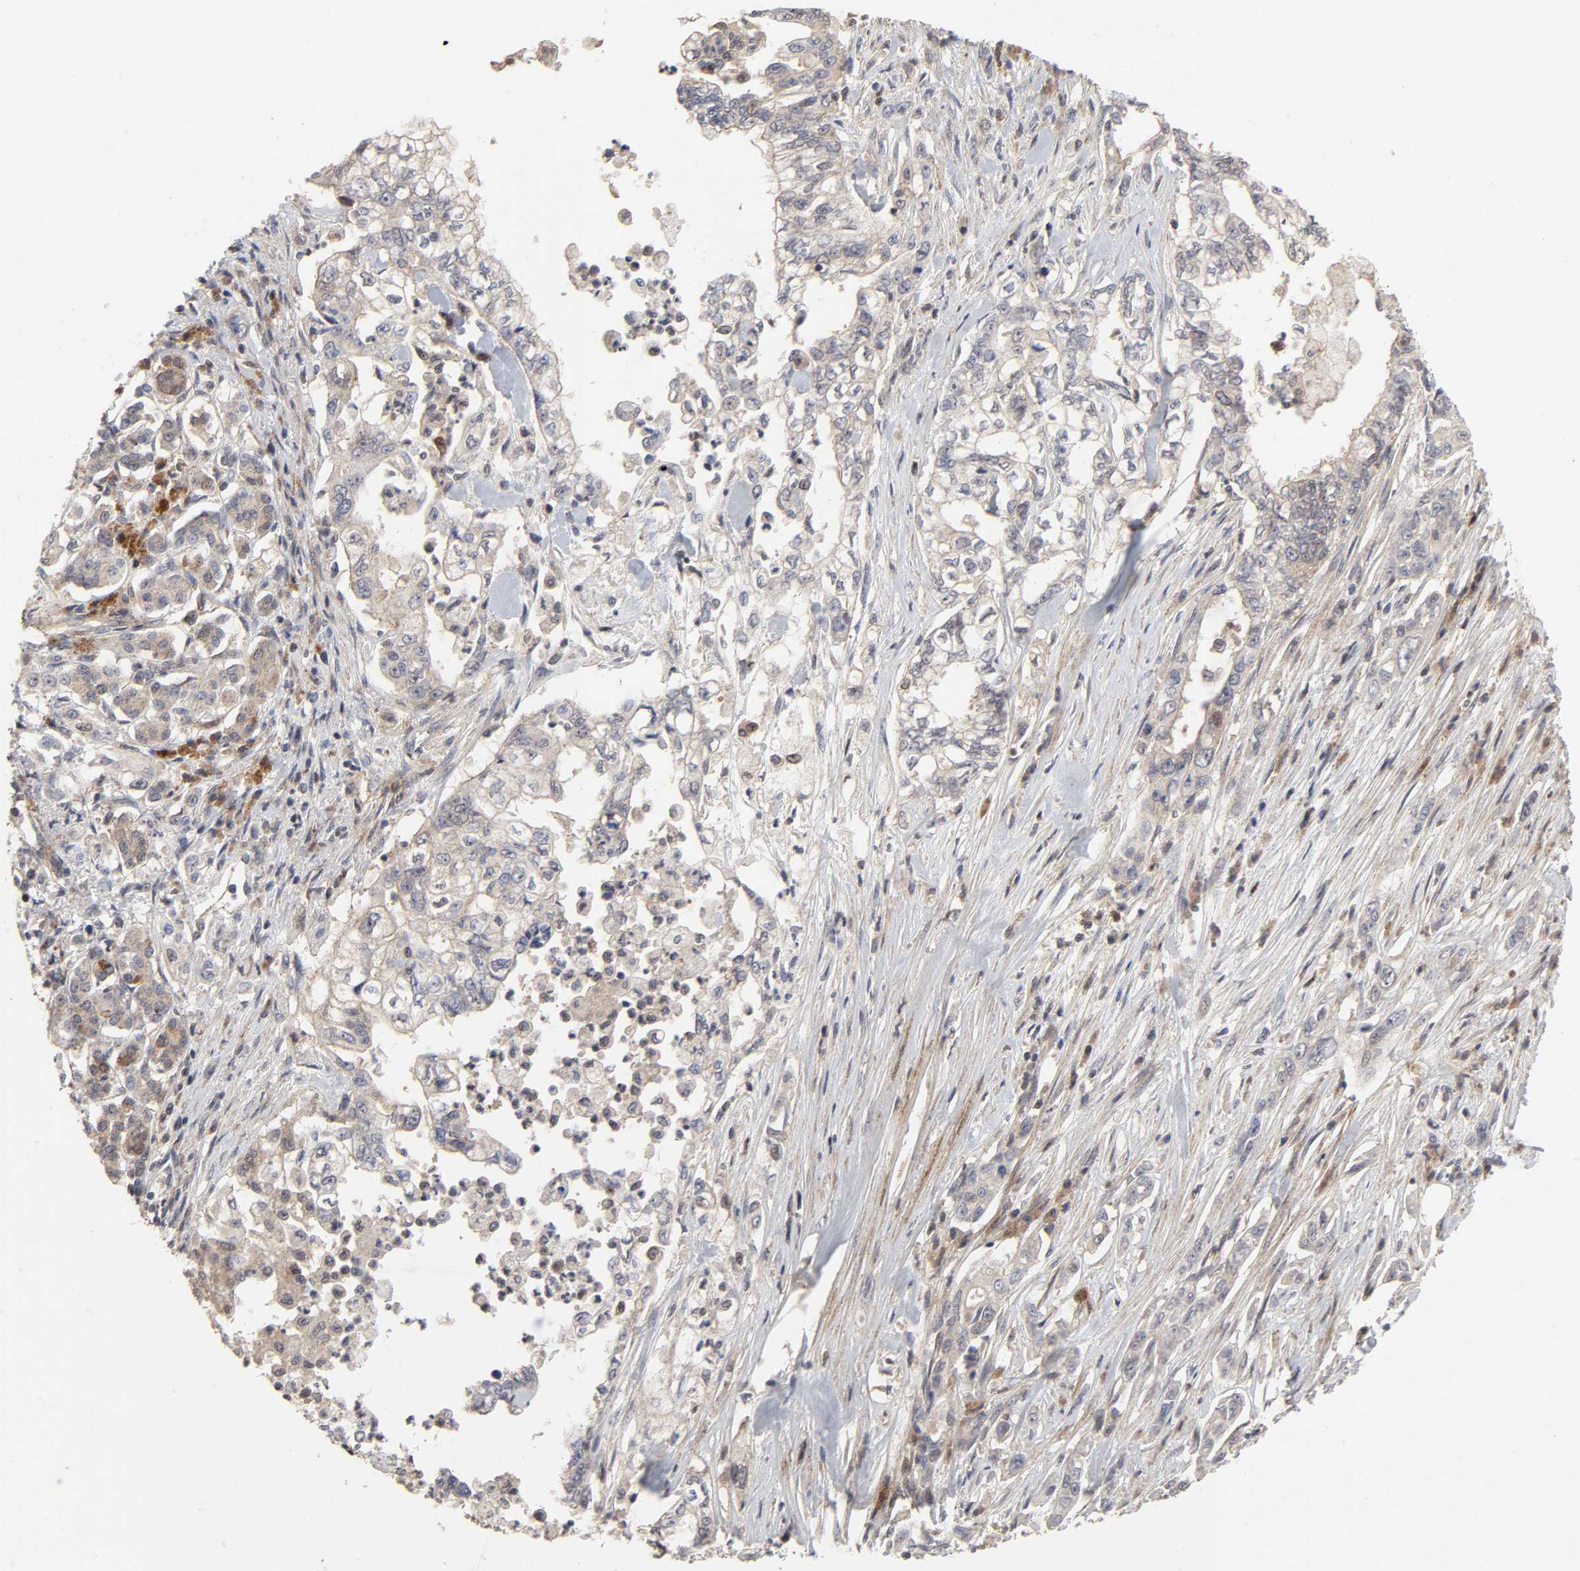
{"staining": {"intensity": "weak", "quantity": ">75%", "location": "cytoplasmic/membranous,nuclear"}, "tissue": "pancreatic cancer", "cell_type": "Tumor cells", "image_type": "cancer", "snomed": [{"axis": "morphology", "description": "Normal tissue, NOS"}, {"axis": "topography", "description": "Pancreas"}], "caption": "The micrograph demonstrates a brown stain indicating the presence of a protein in the cytoplasmic/membranous and nuclear of tumor cells in pancreatic cancer.", "gene": "CASP9", "patient": {"sex": "male", "age": 42}}